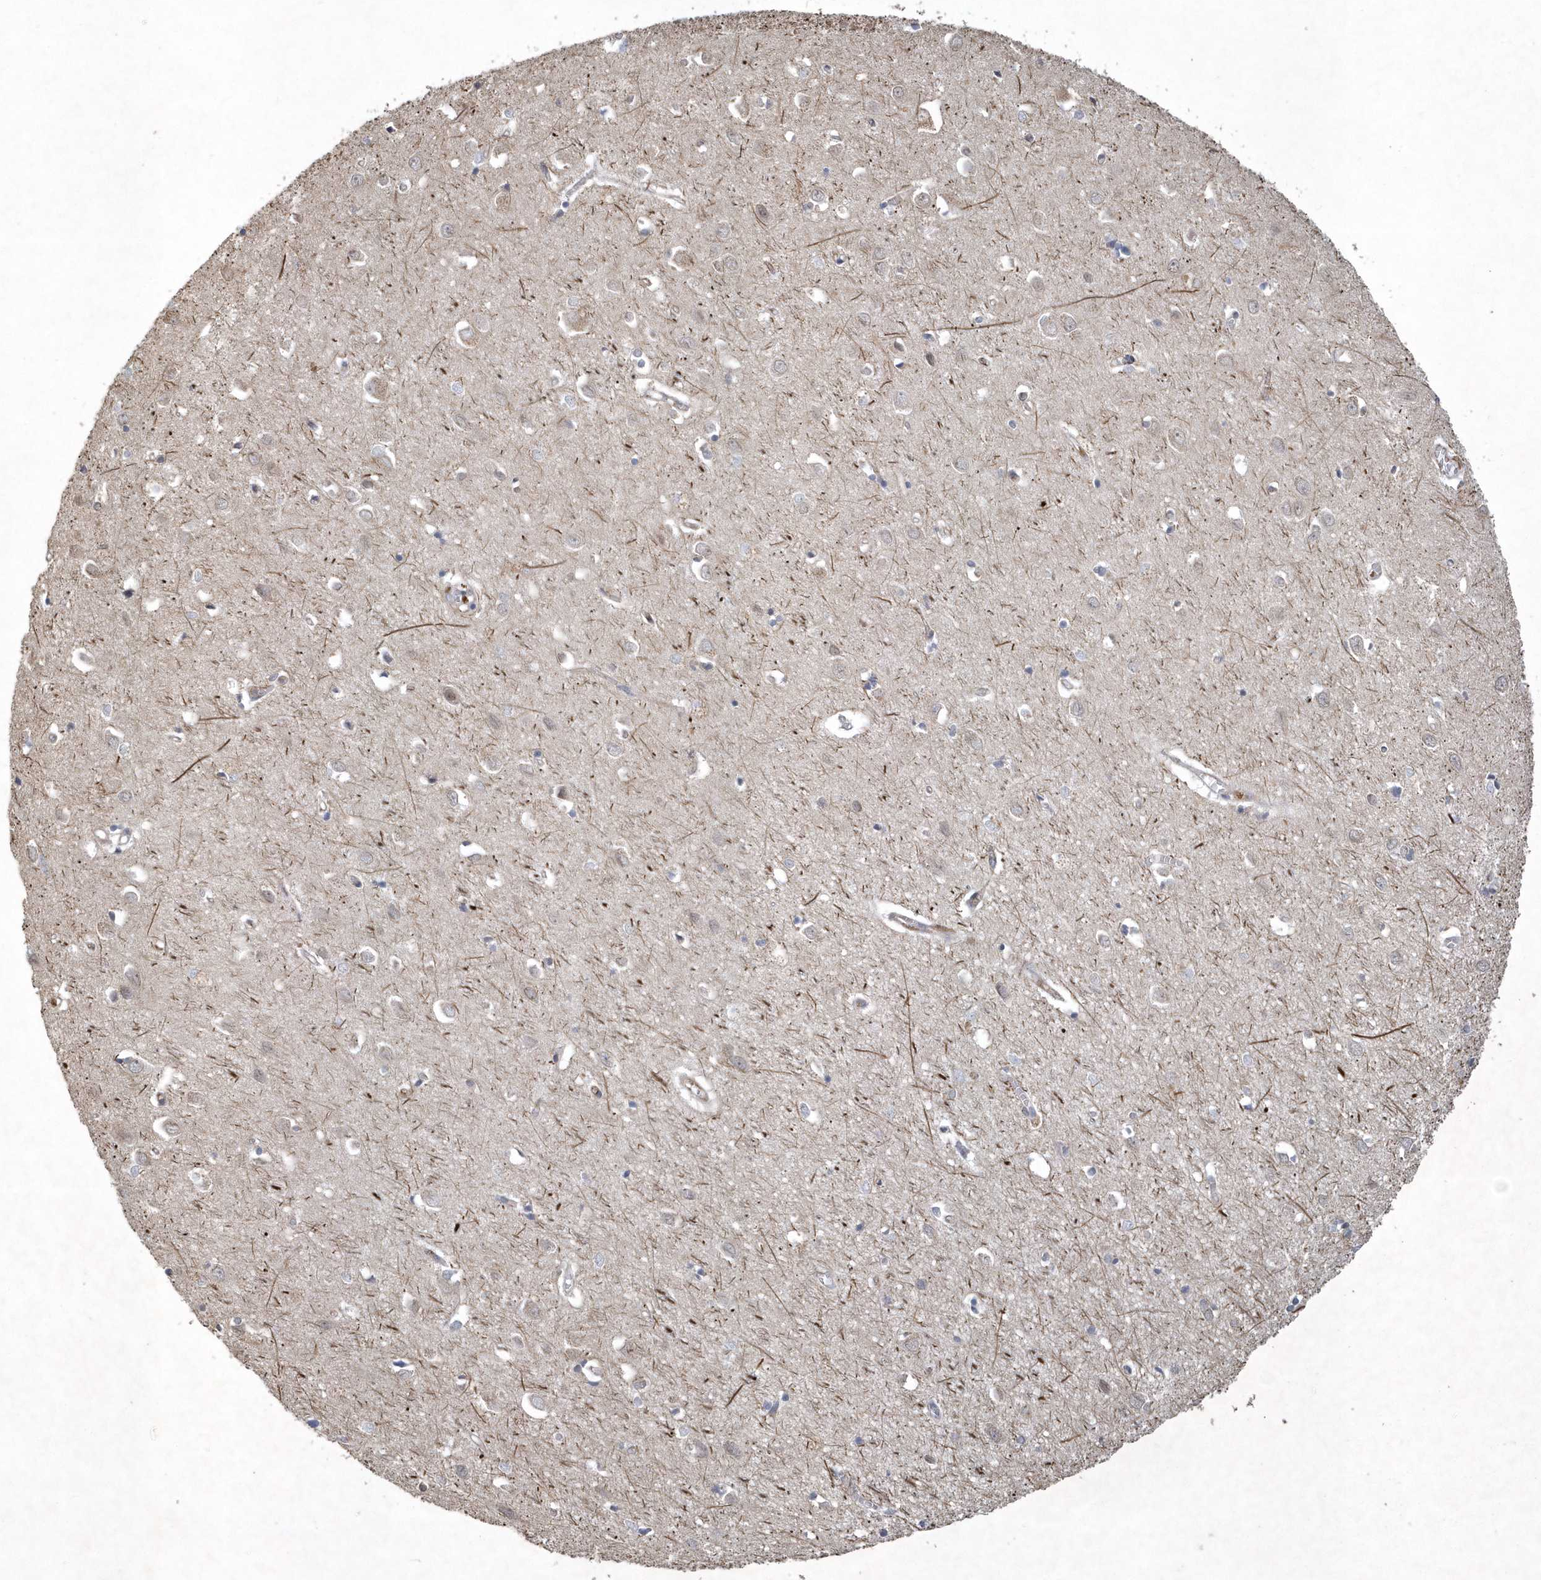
{"staining": {"intensity": "moderate", "quantity": "25%-75%", "location": "cytoplasmic/membranous"}, "tissue": "cerebral cortex", "cell_type": "Endothelial cells", "image_type": "normal", "snomed": [{"axis": "morphology", "description": "Normal tissue, NOS"}, {"axis": "topography", "description": "Cerebral cortex"}], "caption": "This micrograph exhibits unremarkable cerebral cortex stained with immunohistochemistry to label a protein in brown. The cytoplasmic/membranous of endothelial cells show moderate positivity for the protein. Nuclei are counter-stained blue.", "gene": "N4BP2", "patient": {"sex": "female", "age": 64}}